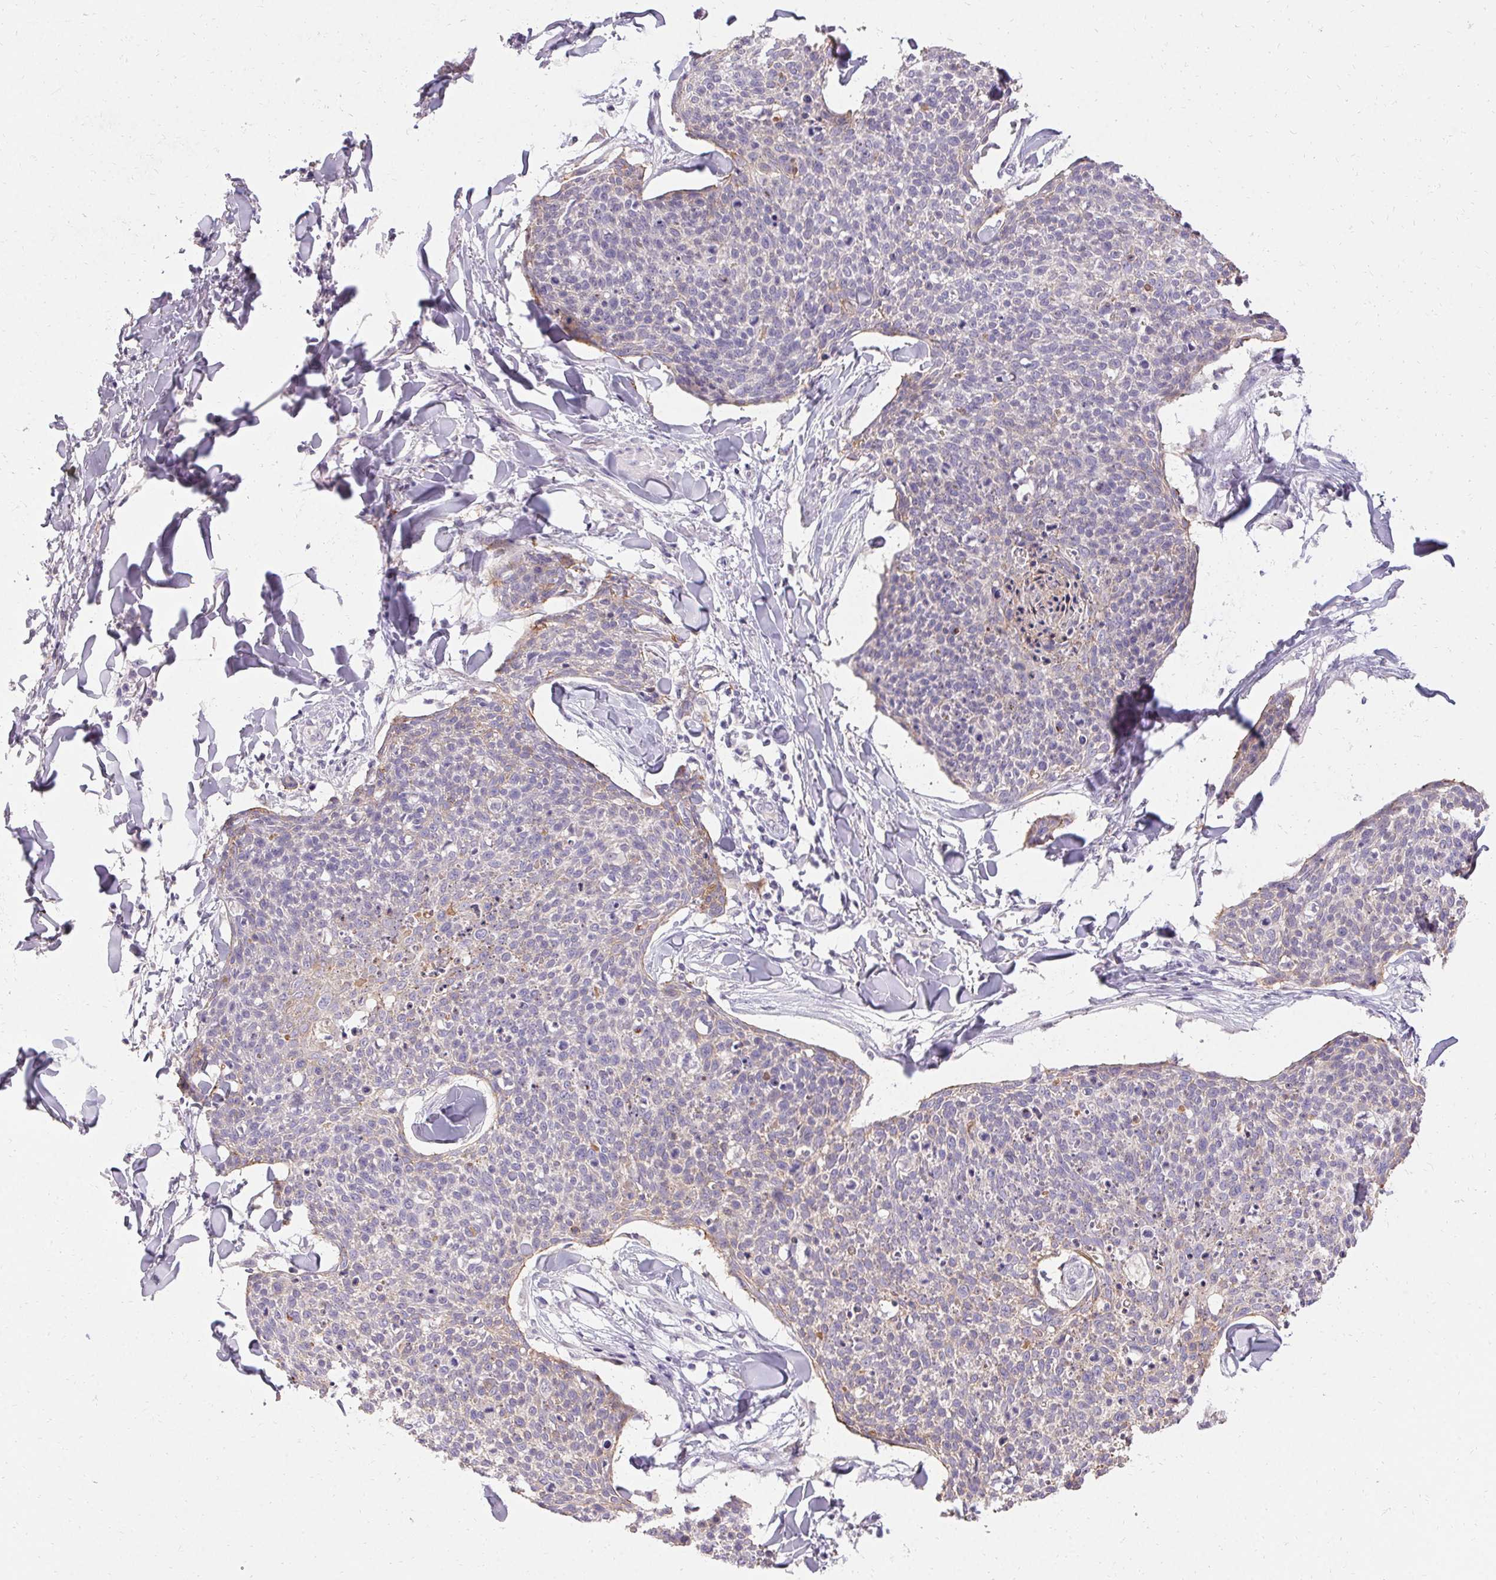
{"staining": {"intensity": "weak", "quantity": "<25%", "location": "cytoplasmic/membranous"}, "tissue": "skin cancer", "cell_type": "Tumor cells", "image_type": "cancer", "snomed": [{"axis": "morphology", "description": "Squamous cell carcinoma, NOS"}, {"axis": "topography", "description": "Skin"}, {"axis": "topography", "description": "Vulva"}], "caption": "High power microscopy image of an IHC micrograph of skin cancer, revealing no significant positivity in tumor cells.", "gene": "HSD17B3", "patient": {"sex": "female", "age": 75}}